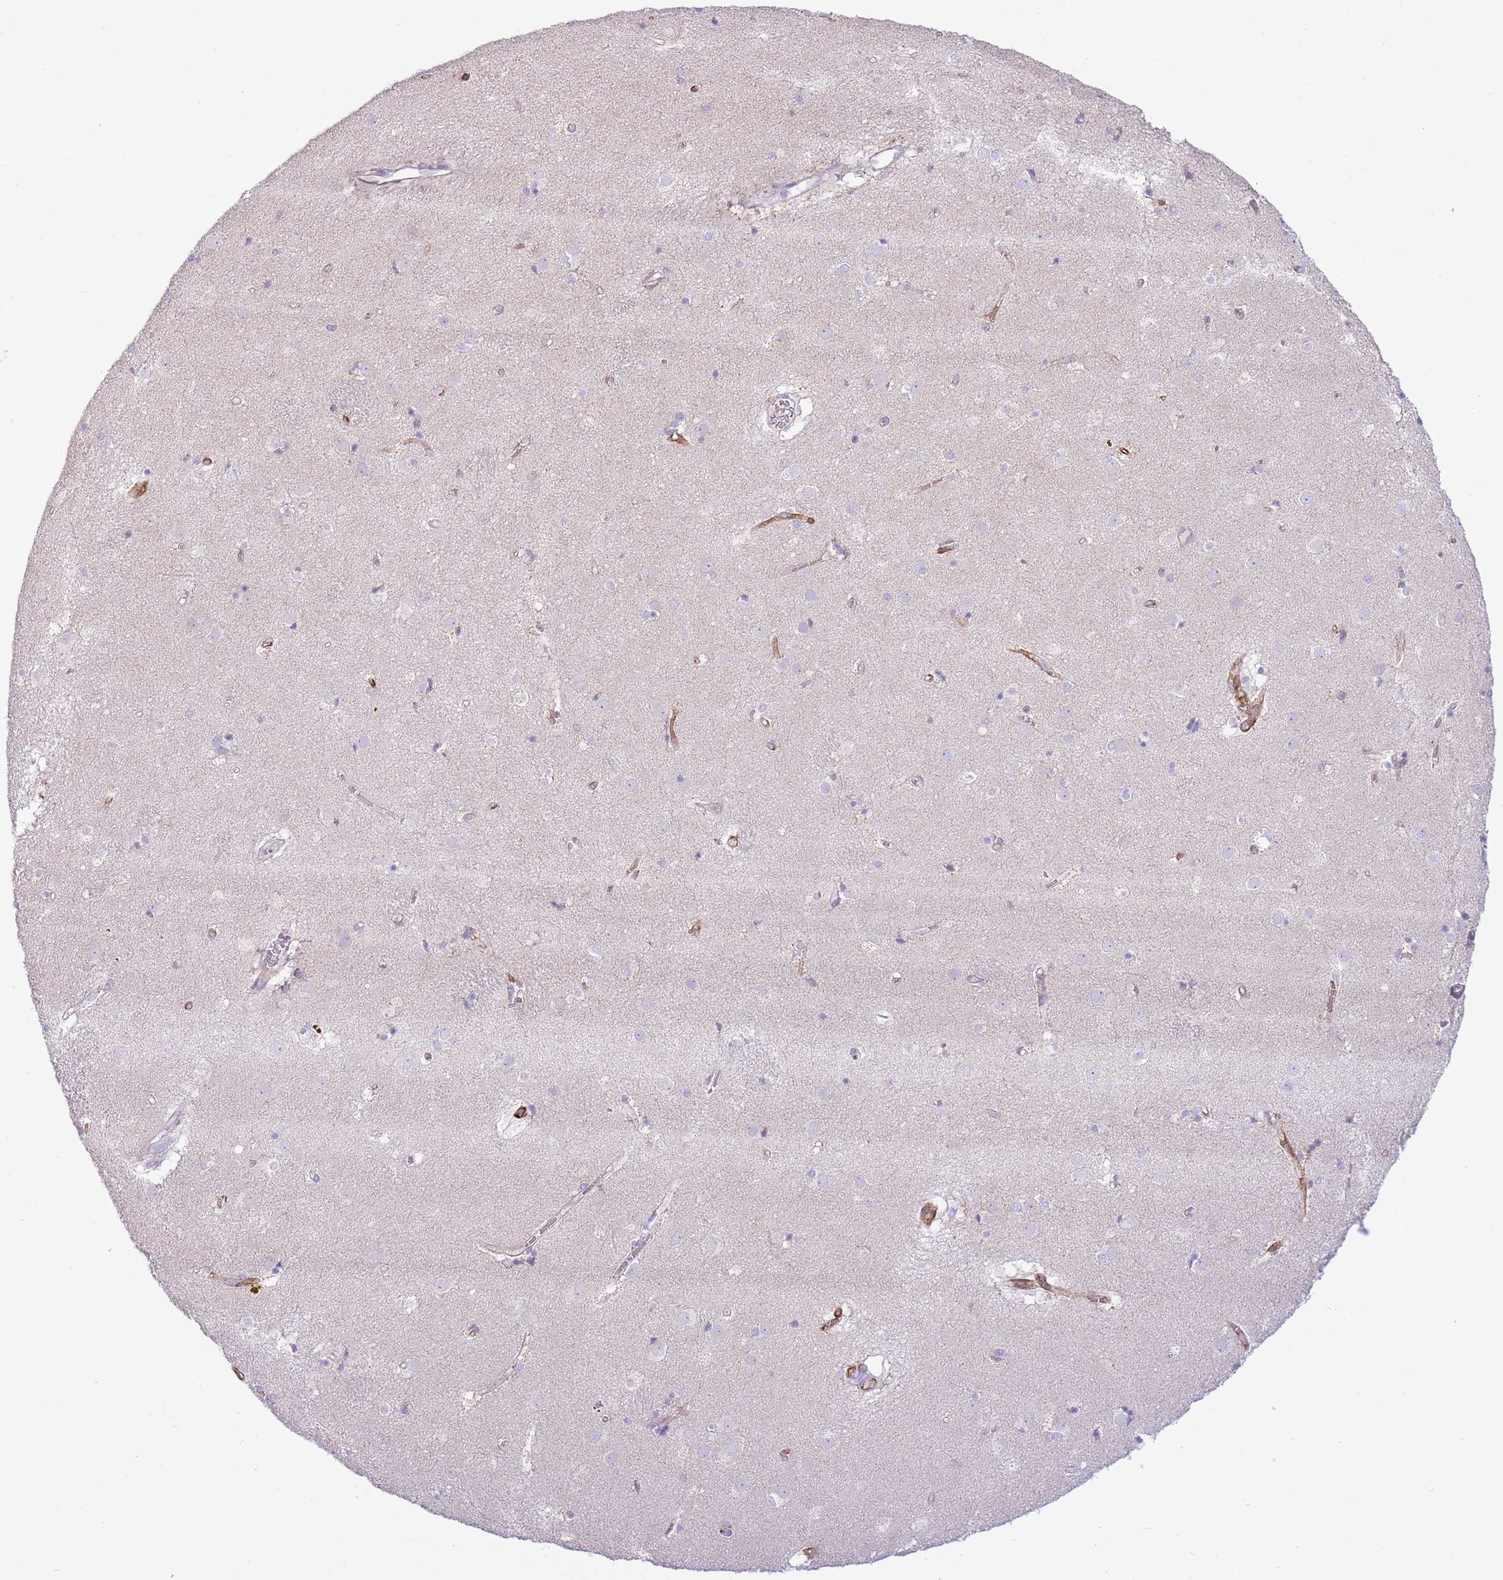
{"staining": {"intensity": "negative", "quantity": "none", "location": "none"}, "tissue": "caudate", "cell_type": "Glial cells", "image_type": "normal", "snomed": [{"axis": "morphology", "description": "Normal tissue, NOS"}, {"axis": "topography", "description": "Lateral ventricle wall"}], "caption": "This micrograph is of normal caudate stained with immunohistochemistry (IHC) to label a protein in brown with the nuclei are counter-stained blue. There is no positivity in glial cells.", "gene": "OAZ2", "patient": {"sex": "male", "age": 70}}